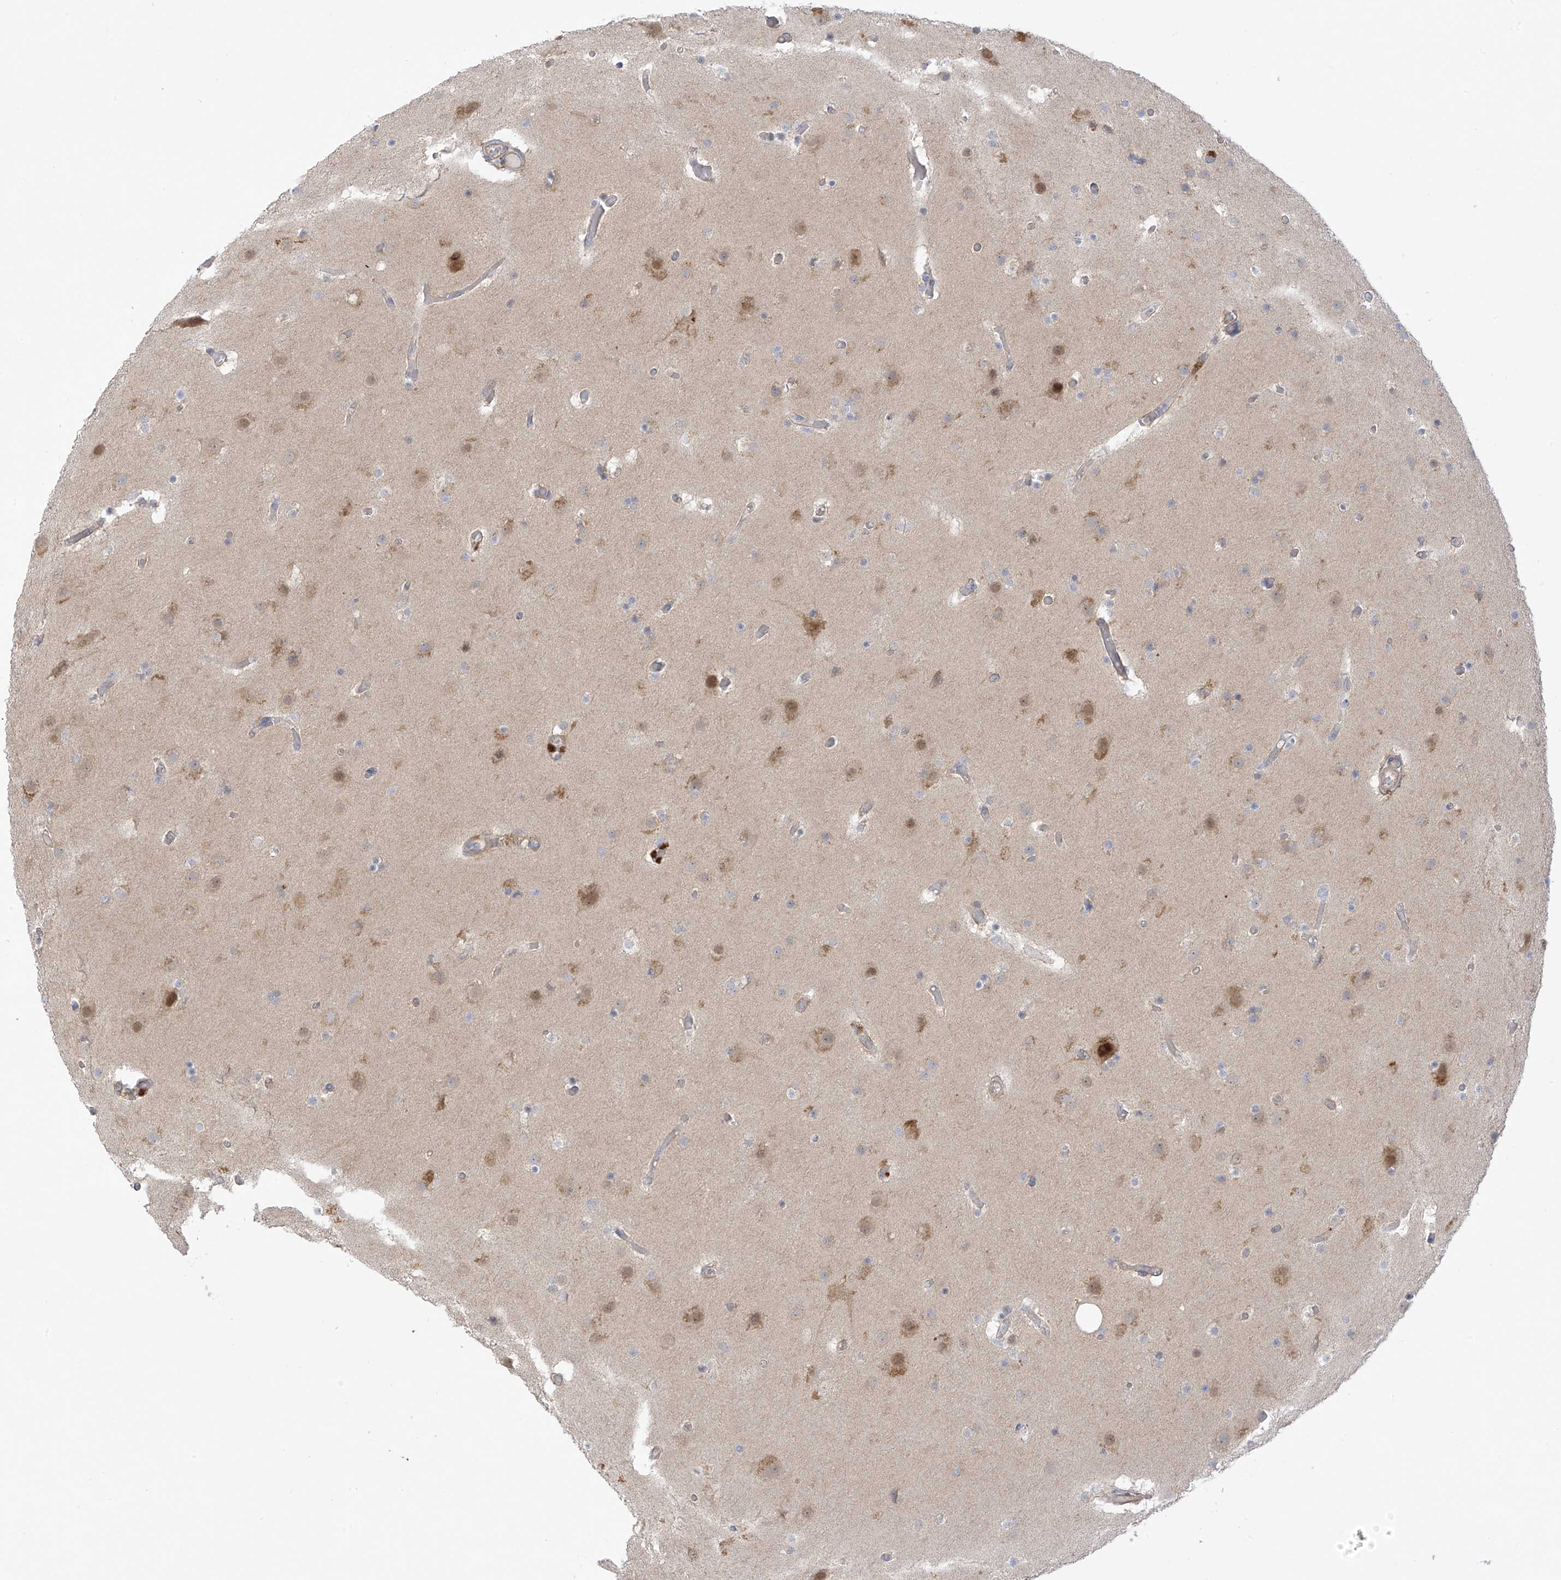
{"staining": {"intensity": "negative", "quantity": "none", "location": "none"}, "tissue": "glioma", "cell_type": "Tumor cells", "image_type": "cancer", "snomed": [{"axis": "morphology", "description": "Glioma, malignant, High grade"}, {"axis": "topography", "description": "Cerebral cortex"}], "caption": "There is no significant expression in tumor cells of malignant glioma (high-grade).", "gene": "EIPR1", "patient": {"sex": "female", "age": 36}}